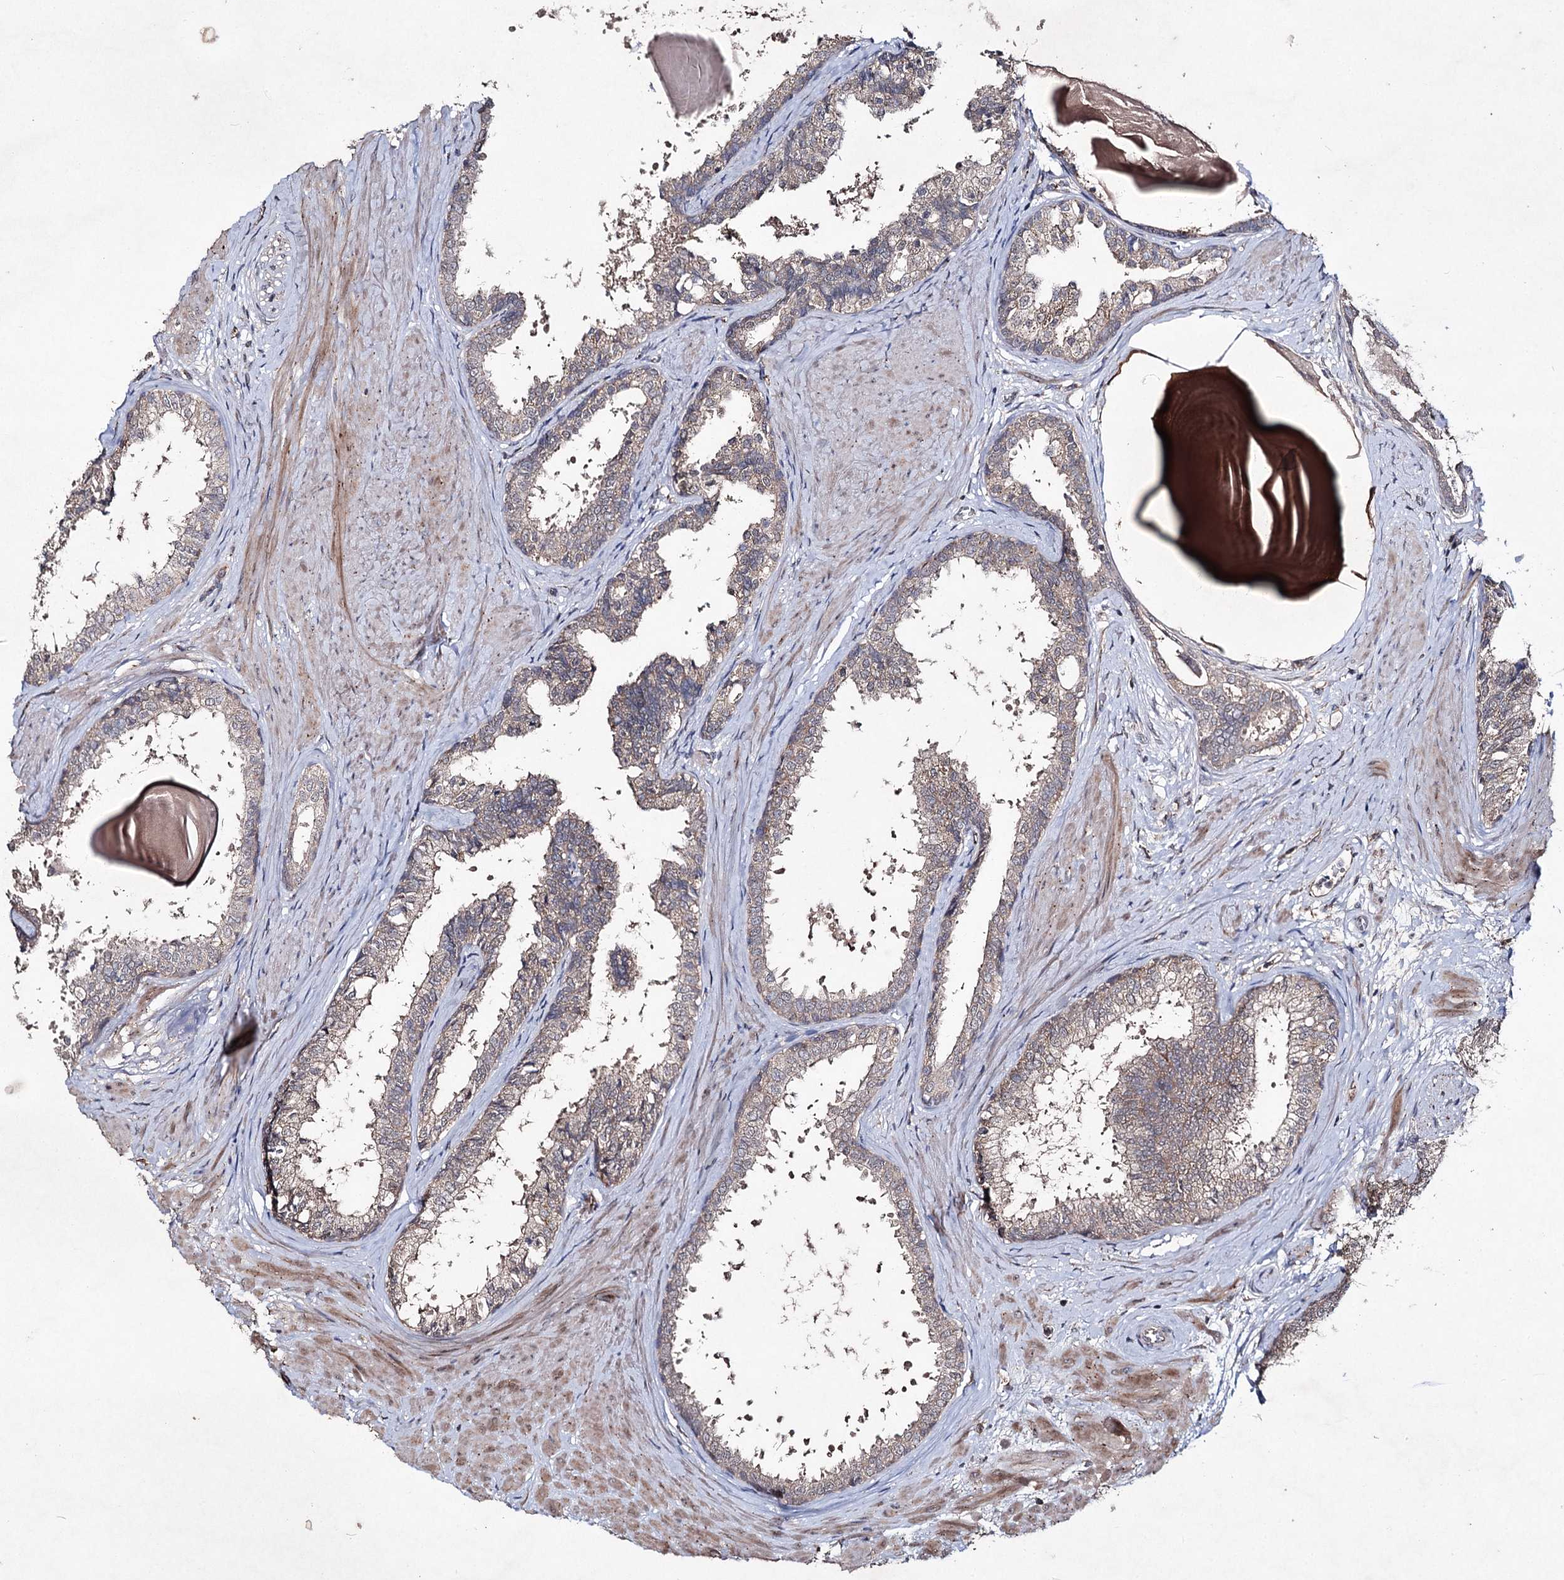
{"staining": {"intensity": "moderate", "quantity": "<25%", "location": "cytoplasmic/membranous"}, "tissue": "prostate", "cell_type": "Glandular cells", "image_type": "normal", "snomed": [{"axis": "morphology", "description": "Normal tissue, NOS"}, {"axis": "topography", "description": "Prostate"}], "caption": "Protein expression by immunohistochemistry shows moderate cytoplasmic/membranous expression in about <25% of glandular cells in unremarkable prostate. The protein of interest is stained brown, and the nuclei are stained in blue (DAB (3,3'-diaminobenzidine) IHC with brightfield microscopy, high magnification).", "gene": "SEMA4G", "patient": {"sex": "male", "age": 48}}